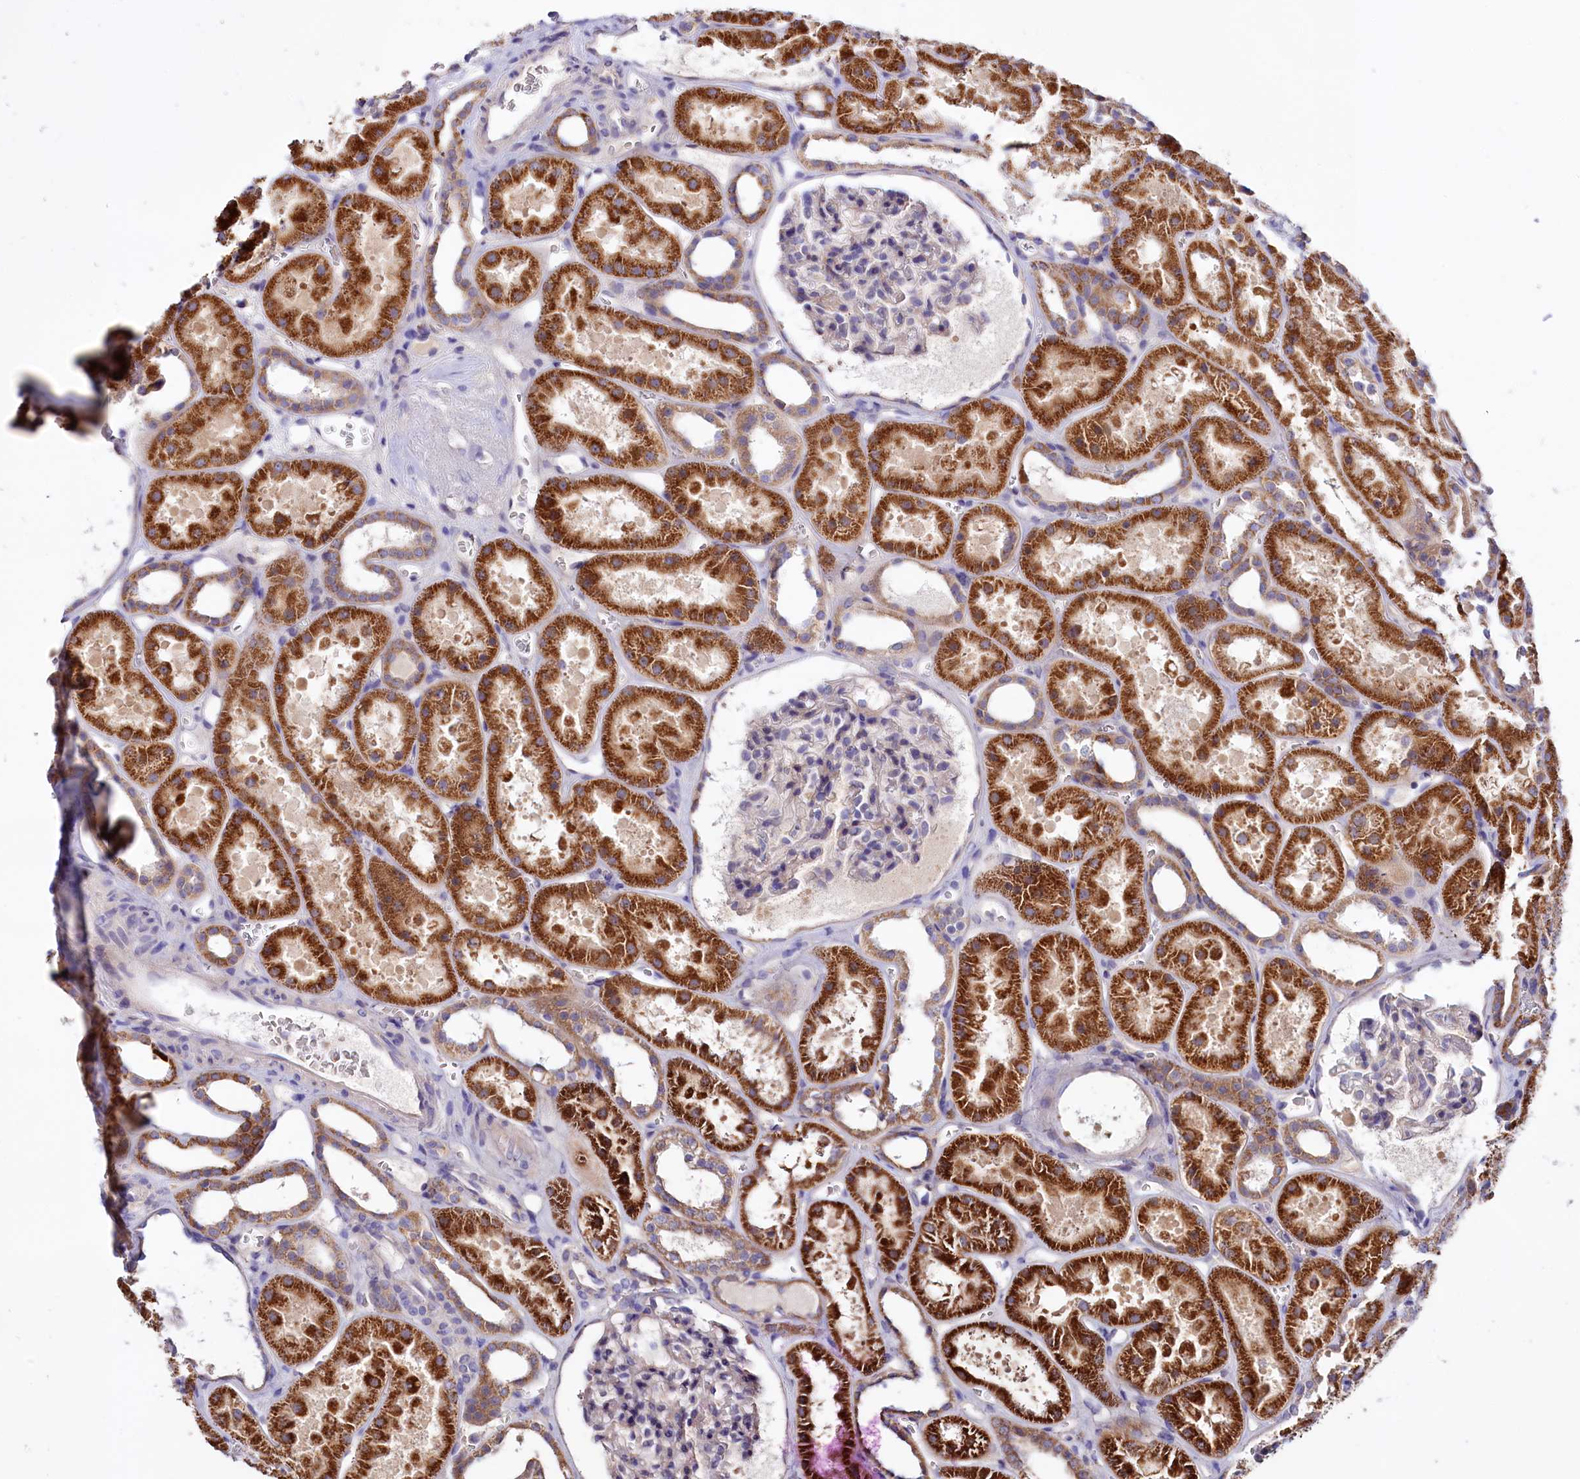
{"staining": {"intensity": "weak", "quantity": "<25%", "location": "cytoplasmic/membranous"}, "tissue": "kidney", "cell_type": "Cells in glomeruli", "image_type": "normal", "snomed": [{"axis": "morphology", "description": "Normal tissue, NOS"}, {"axis": "topography", "description": "Kidney"}], "caption": "IHC micrograph of normal kidney: human kidney stained with DAB demonstrates no significant protein expression in cells in glomeruli. (DAB immunohistochemistry visualized using brightfield microscopy, high magnification).", "gene": "ZNF45", "patient": {"sex": "female", "age": 41}}